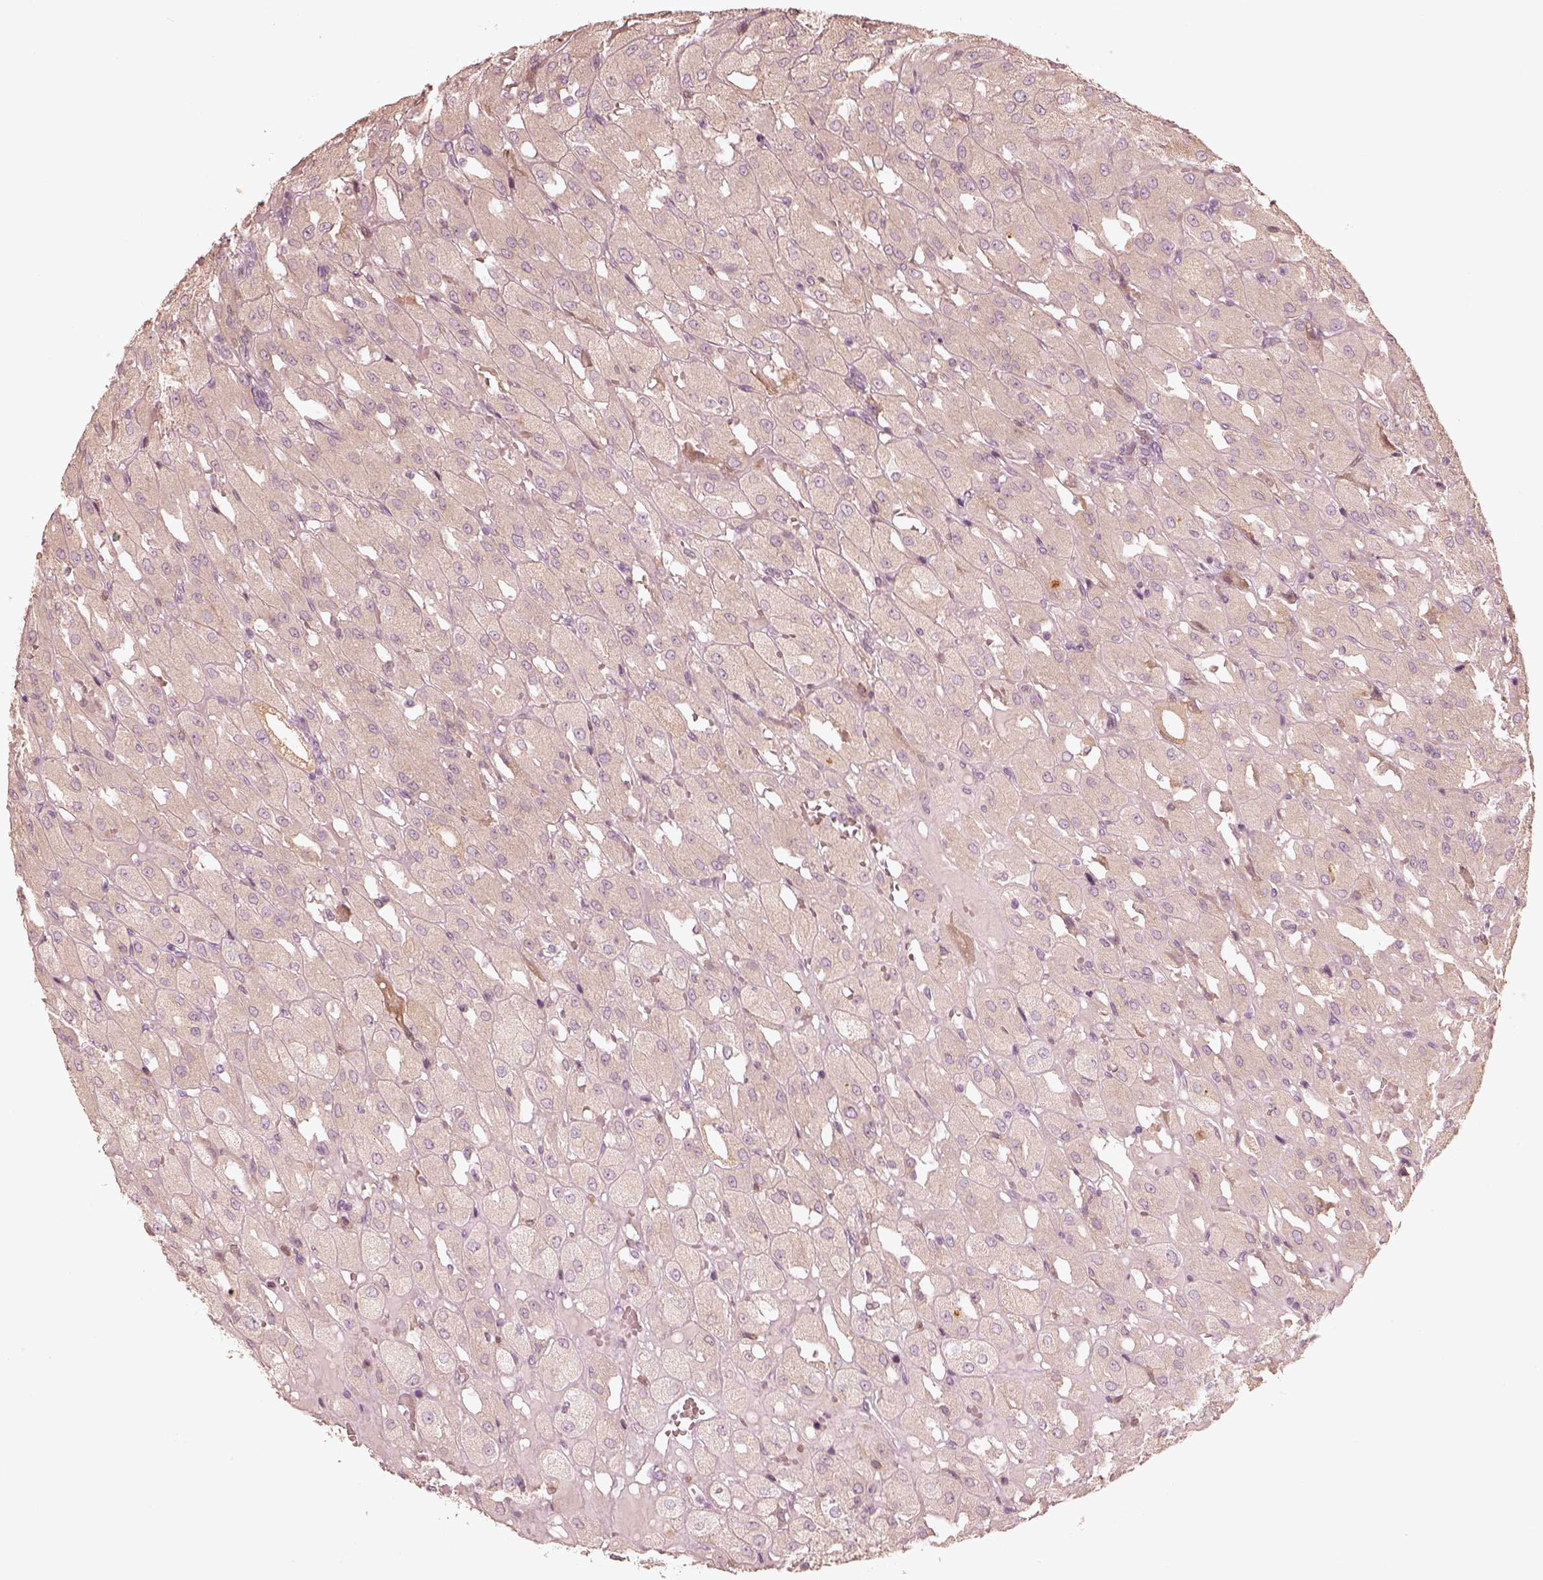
{"staining": {"intensity": "negative", "quantity": "none", "location": "none"}, "tissue": "renal cancer", "cell_type": "Tumor cells", "image_type": "cancer", "snomed": [{"axis": "morphology", "description": "Adenocarcinoma, NOS"}, {"axis": "topography", "description": "Kidney"}], "caption": "The immunohistochemistry photomicrograph has no significant staining in tumor cells of renal cancer (adenocarcinoma) tissue.", "gene": "WLS", "patient": {"sex": "male", "age": 72}}